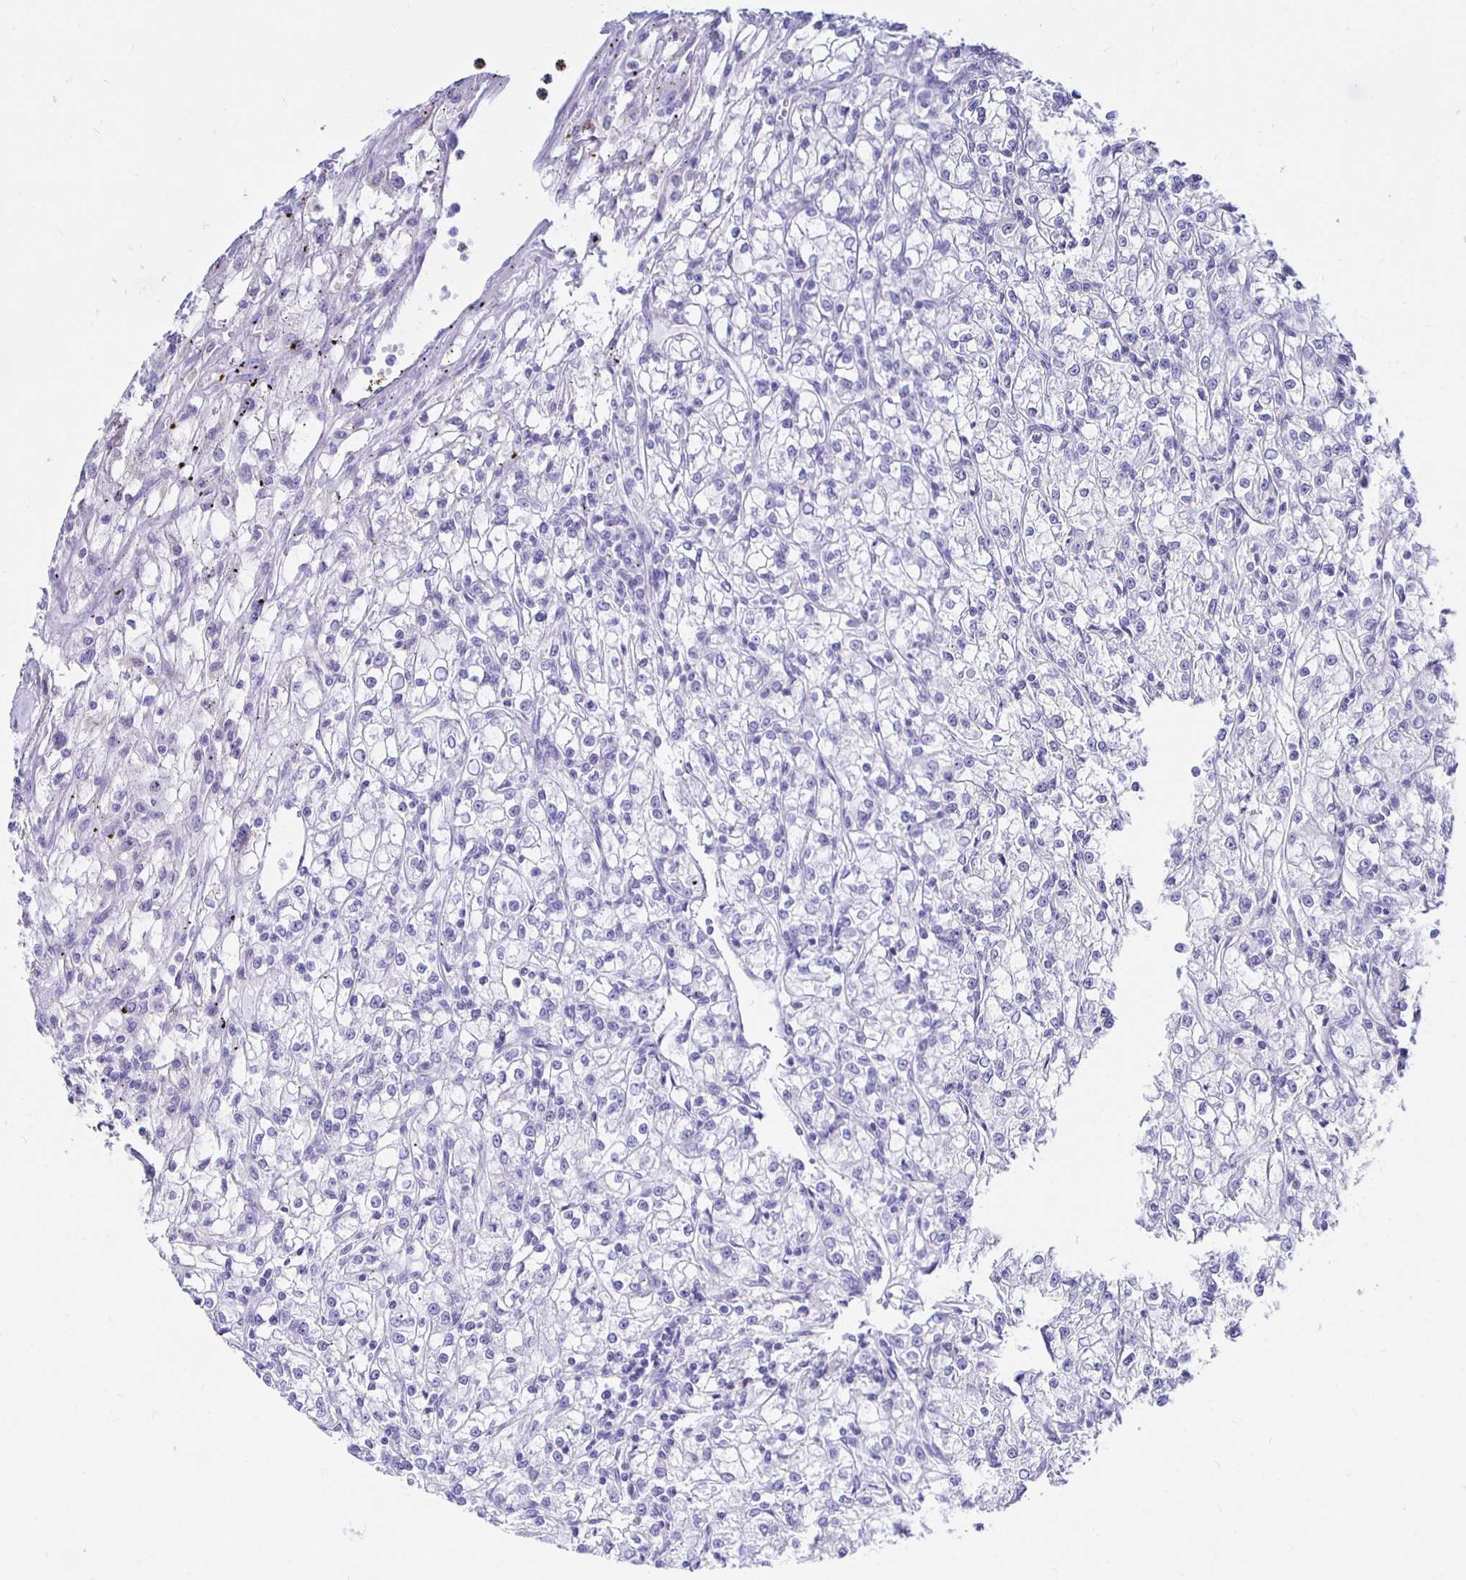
{"staining": {"intensity": "negative", "quantity": "none", "location": "none"}, "tissue": "renal cancer", "cell_type": "Tumor cells", "image_type": "cancer", "snomed": [{"axis": "morphology", "description": "Adenocarcinoma, NOS"}, {"axis": "topography", "description": "Kidney"}], "caption": "Tumor cells are negative for protein expression in human renal cancer.", "gene": "UMOD", "patient": {"sex": "female", "age": 59}}